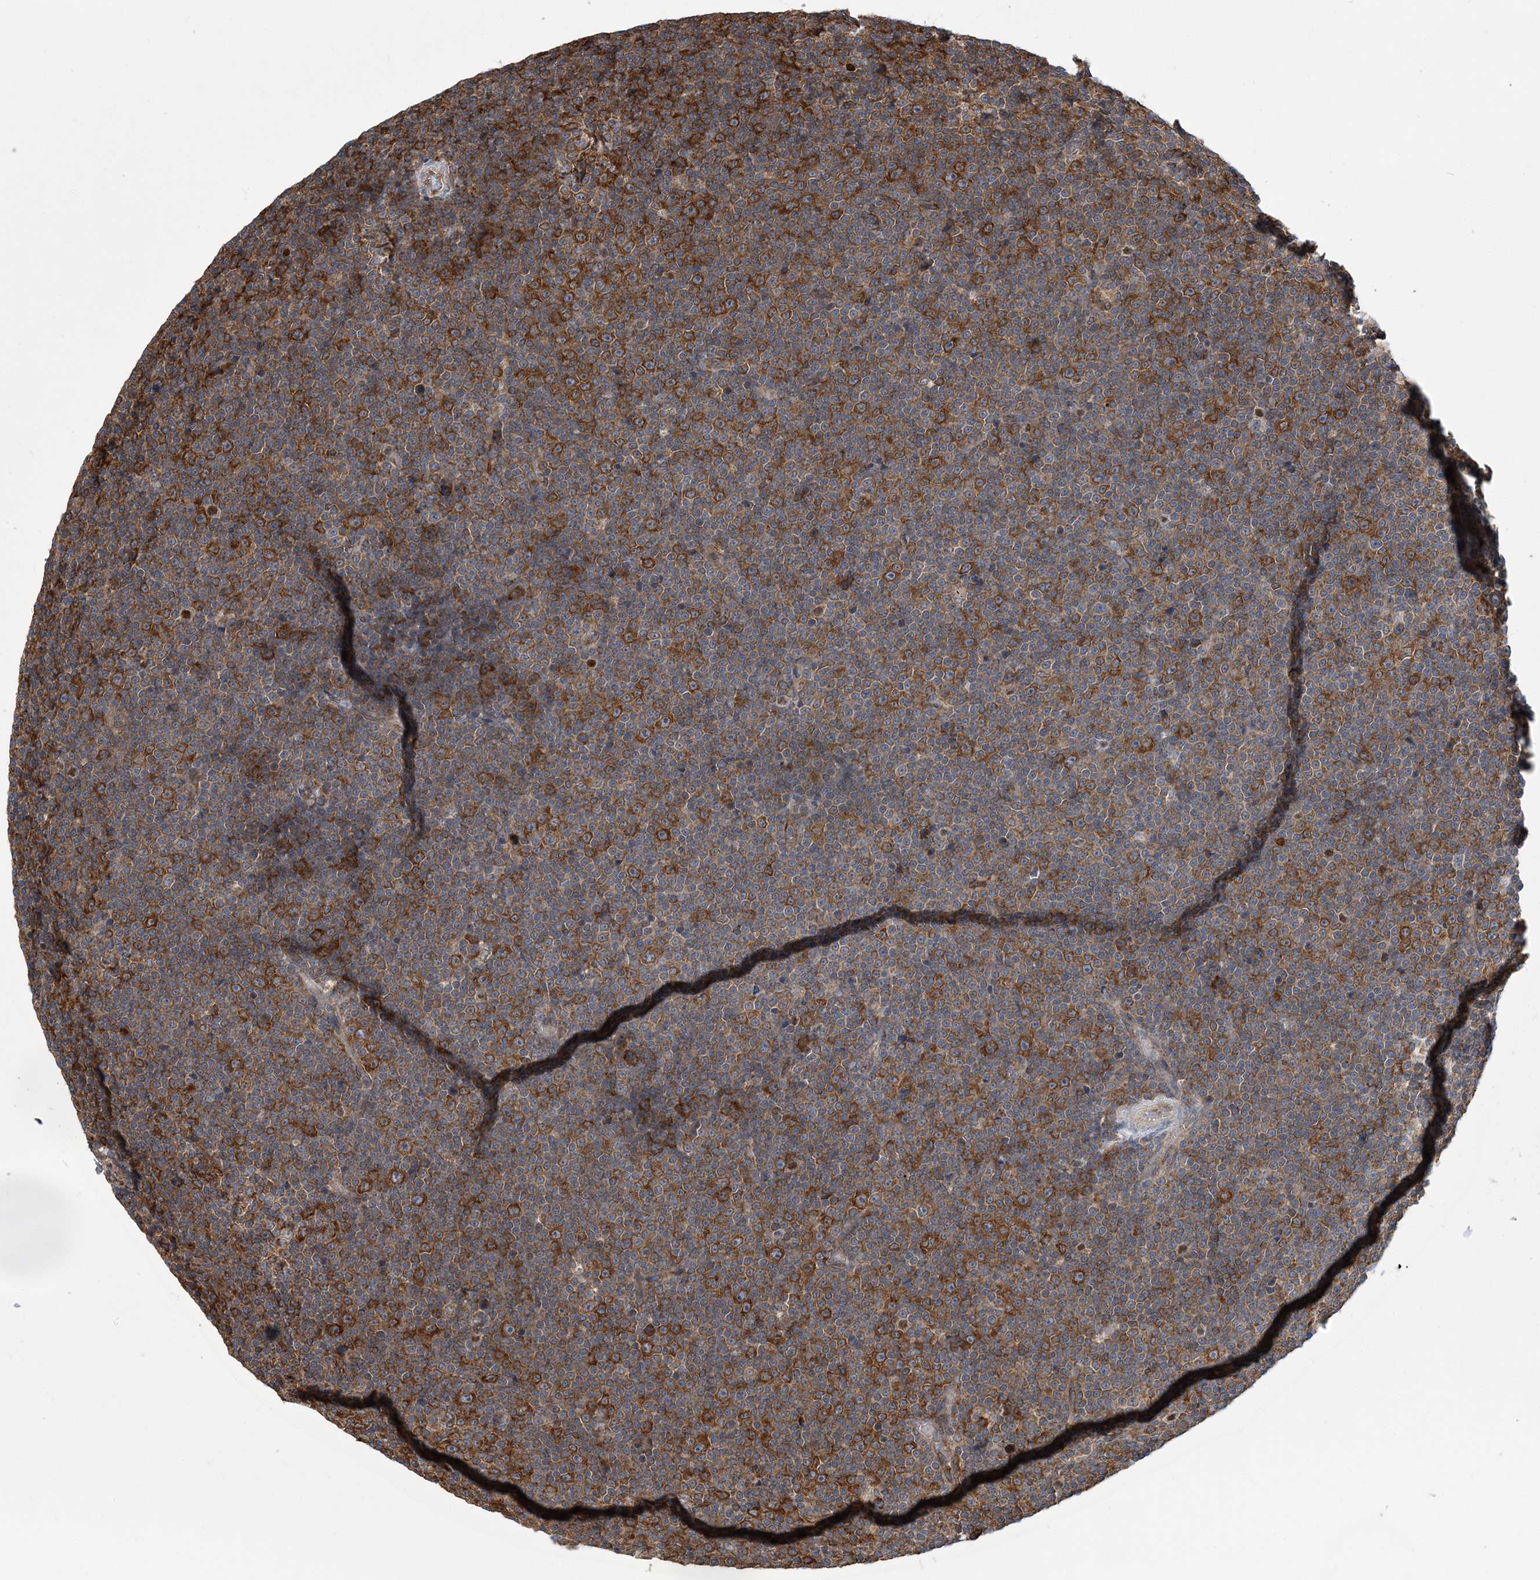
{"staining": {"intensity": "moderate", "quantity": ">75%", "location": "cytoplasmic/membranous"}, "tissue": "lymphoma", "cell_type": "Tumor cells", "image_type": "cancer", "snomed": [{"axis": "morphology", "description": "Malignant lymphoma, non-Hodgkin's type, Low grade"}, {"axis": "topography", "description": "Lymph node"}], "caption": "High-power microscopy captured an immunohistochemistry (IHC) image of low-grade malignant lymphoma, non-Hodgkin's type, revealing moderate cytoplasmic/membranous positivity in about >75% of tumor cells.", "gene": "PHF1", "patient": {"sex": "female", "age": 67}}